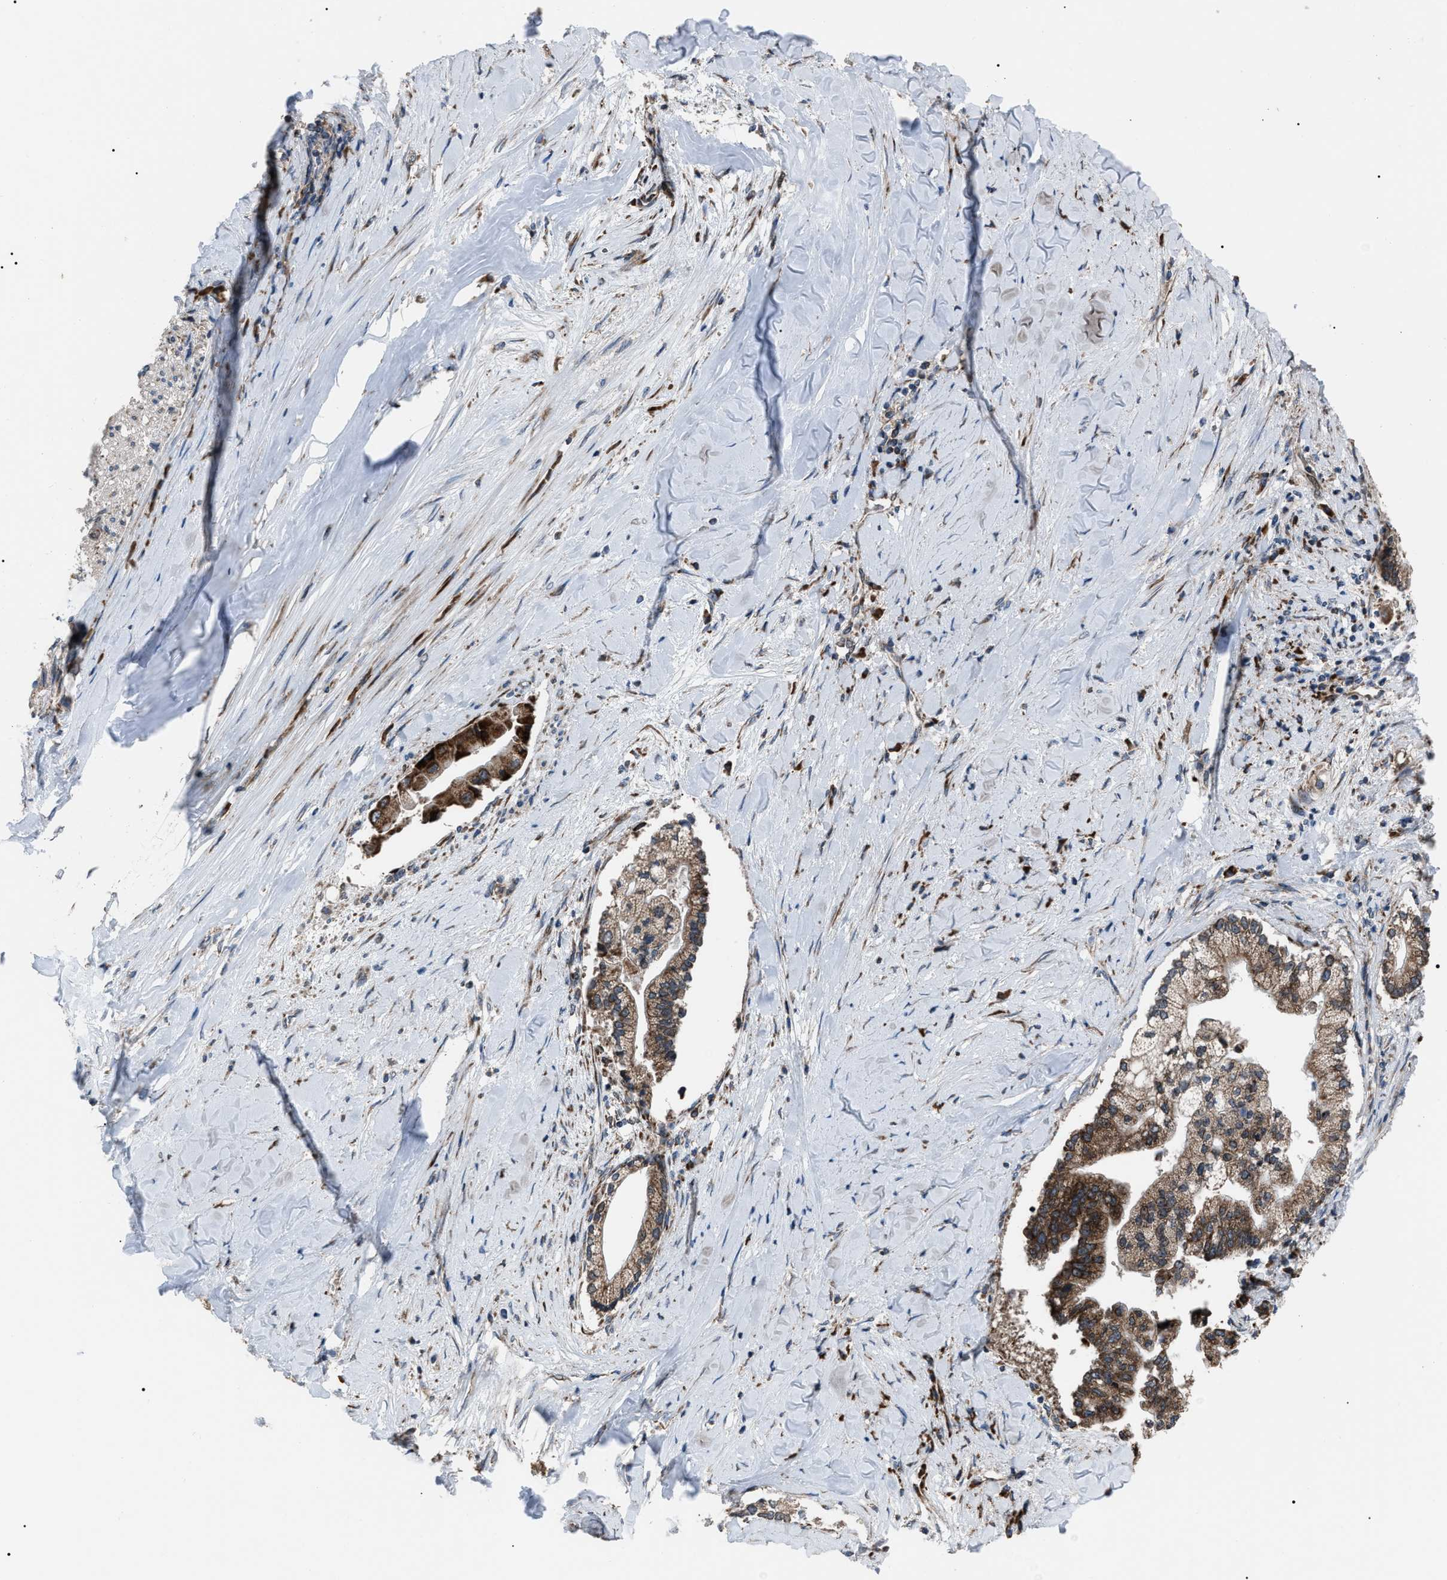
{"staining": {"intensity": "strong", "quantity": ">75%", "location": "cytoplasmic/membranous"}, "tissue": "liver cancer", "cell_type": "Tumor cells", "image_type": "cancer", "snomed": [{"axis": "morphology", "description": "Cholangiocarcinoma"}, {"axis": "topography", "description": "Liver"}], "caption": "High-magnification brightfield microscopy of liver cancer (cholangiocarcinoma) stained with DAB (brown) and counterstained with hematoxylin (blue). tumor cells exhibit strong cytoplasmic/membranous staining is appreciated in about>75% of cells. Using DAB (3,3'-diaminobenzidine) (brown) and hematoxylin (blue) stains, captured at high magnification using brightfield microscopy.", "gene": "AGO2", "patient": {"sex": "male", "age": 50}}